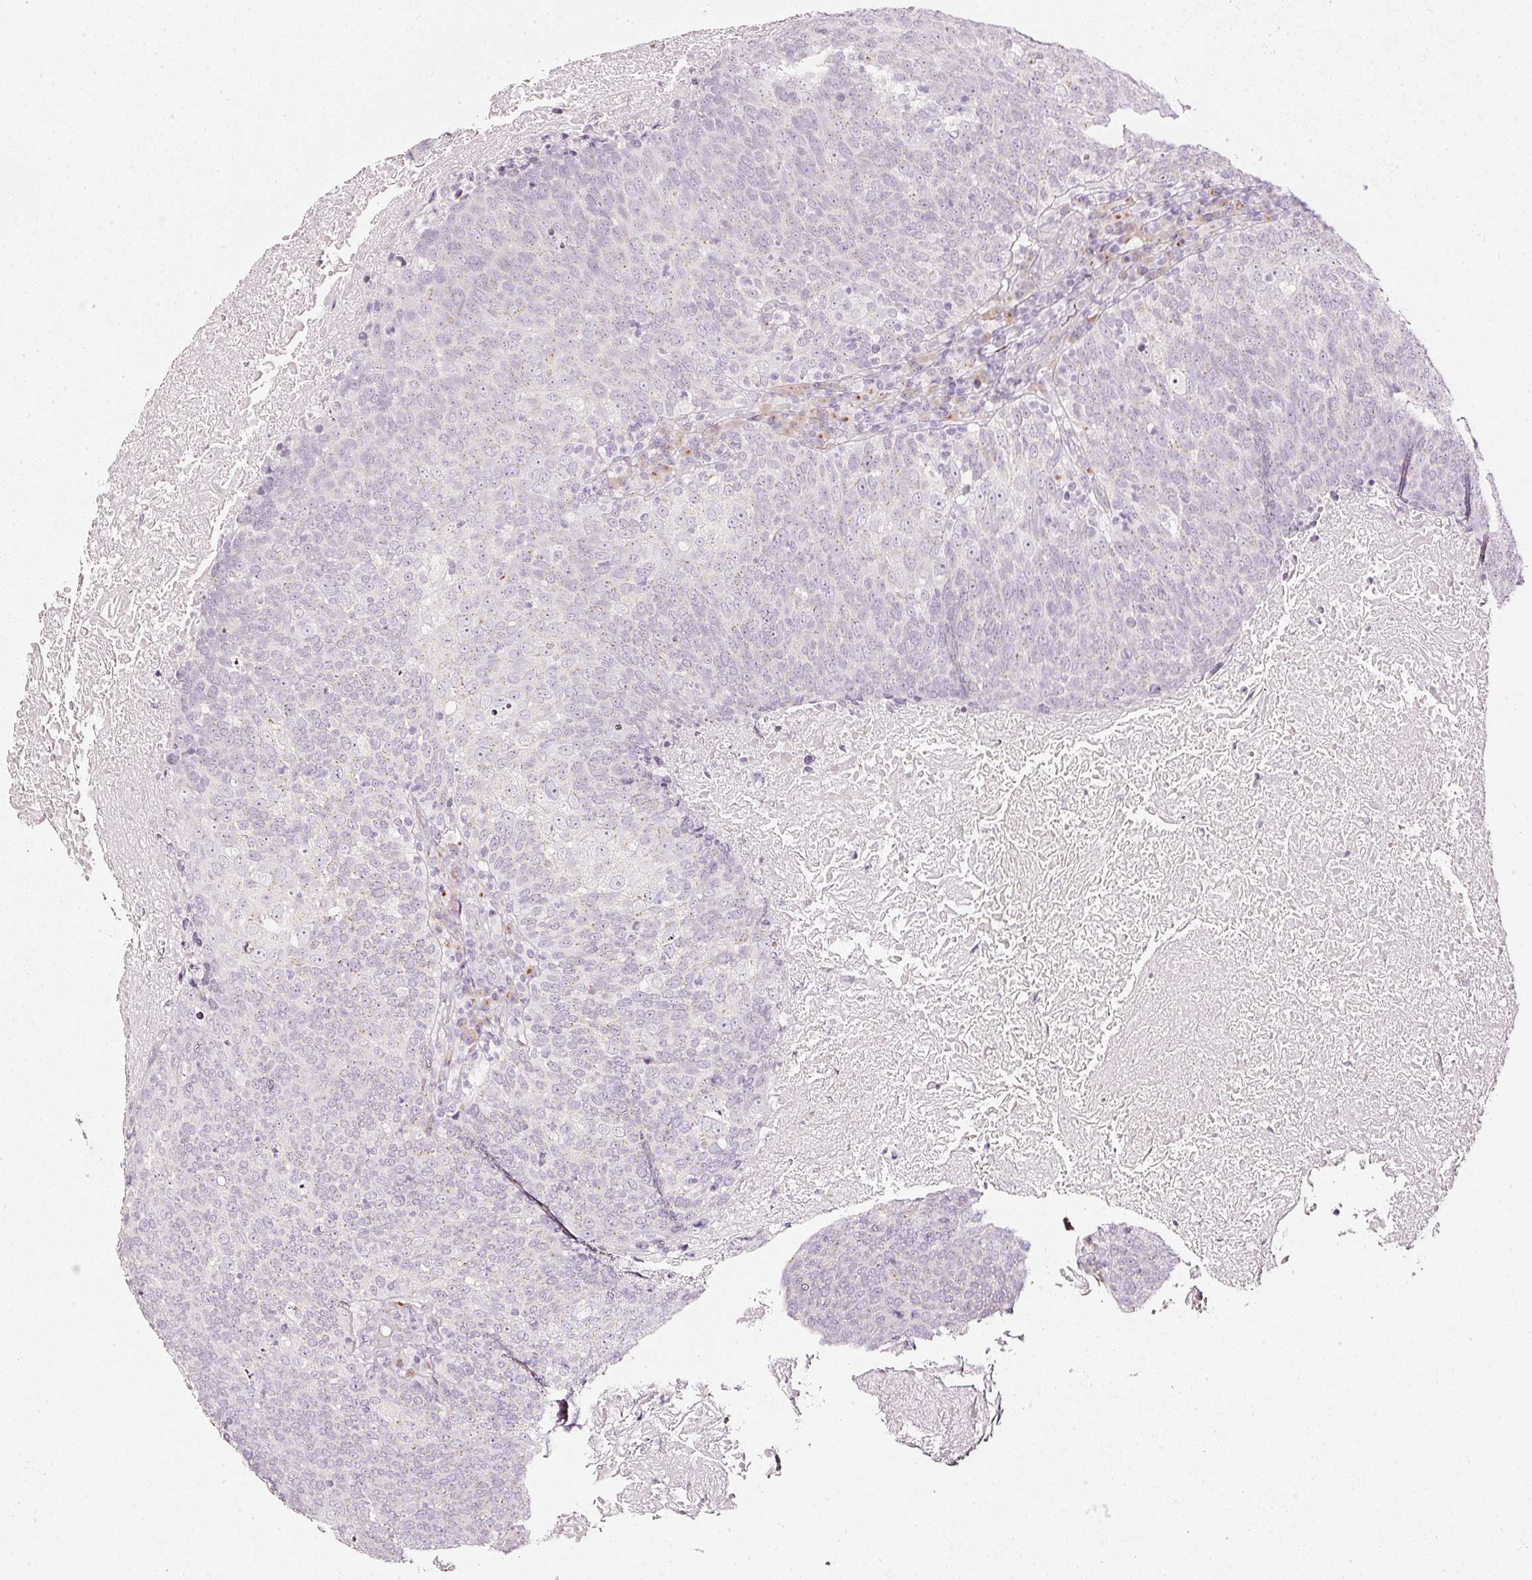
{"staining": {"intensity": "negative", "quantity": "none", "location": "none"}, "tissue": "head and neck cancer", "cell_type": "Tumor cells", "image_type": "cancer", "snomed": [{"axis": "morphology", "description": "Squamous cell carcinoma, NOS"}, {"axis": "morphology", "description": "Squamous cell carcinoma, metastatic, NOS"}, {"axis": "topography", "description": "Lymph node"}, {"axis": "topography", "description": "Head-Neck"}], "caption": "This is an IHC photomicrograph of human head and neck squamous cell carcinoma. There is no positivity in tumor cells.", "gene": "SDF4", "patient": {"sex": "male", "age": 62}}